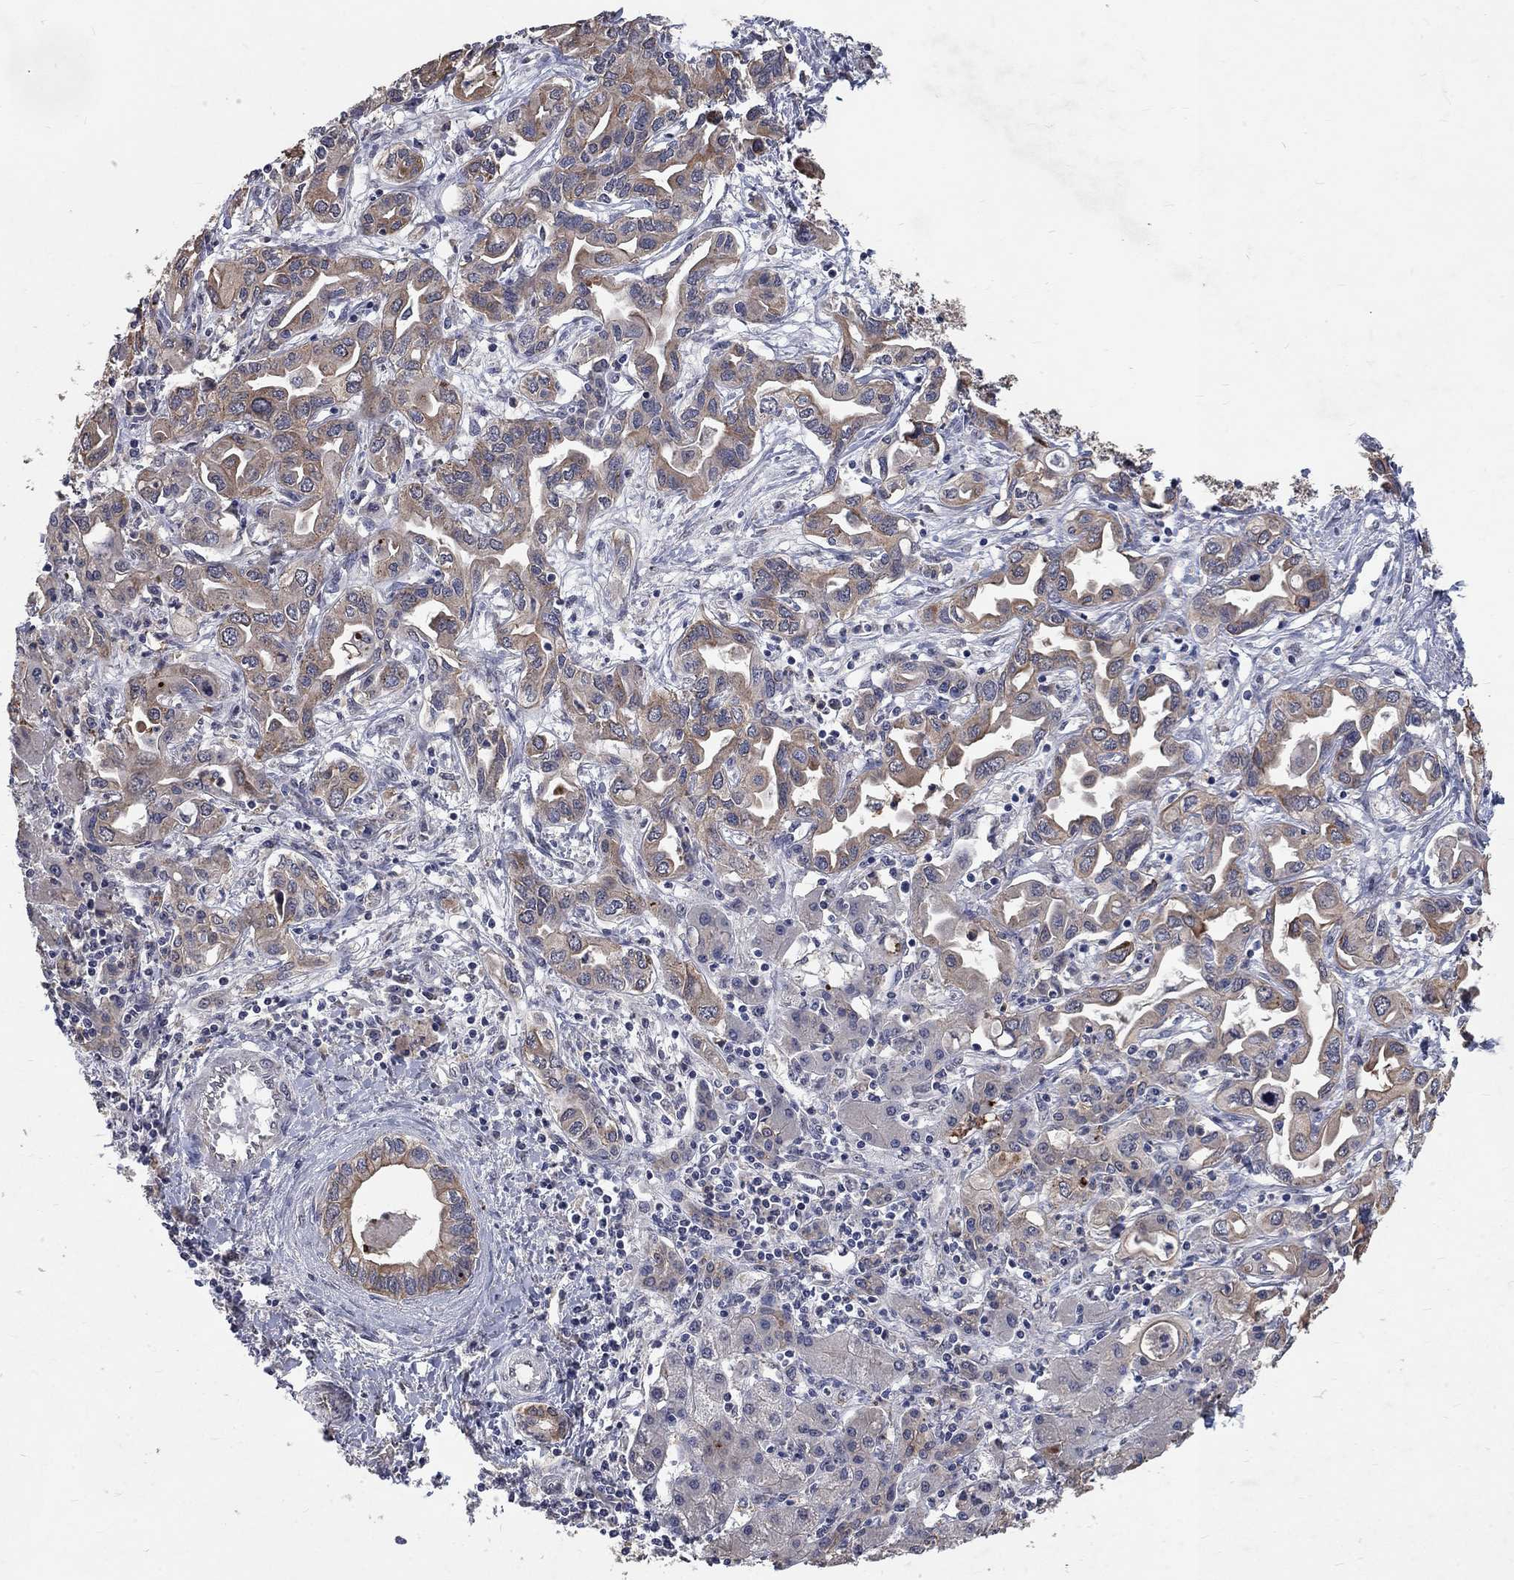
{"staining": {"intensity": "moderate", "quantity": "25%-75%", "location": "cytoplasmic/membranous"}, "tissue": "liver cancer", "cell_type": "Tumor cells", "image_type": "cancer", "snomed": [{"axis": "morphology", "description": "Cholangiocarcinoma"}, {"axis": "topography", "description": "Liver"}], "caption": "IHC staining of liver cancer, which displays medium levels of moderate cytoplasmic/membranous positivity in about 25%-75% of tumor cells indicating moderate cytoplasmic/membranous protein expression. The staining was performed using DAB (brown) for protein detection and nuclei were counterstained in hematoxylin (blue).", "gene": "CHST5", "patient": {"sex": "female", "age": 64}}